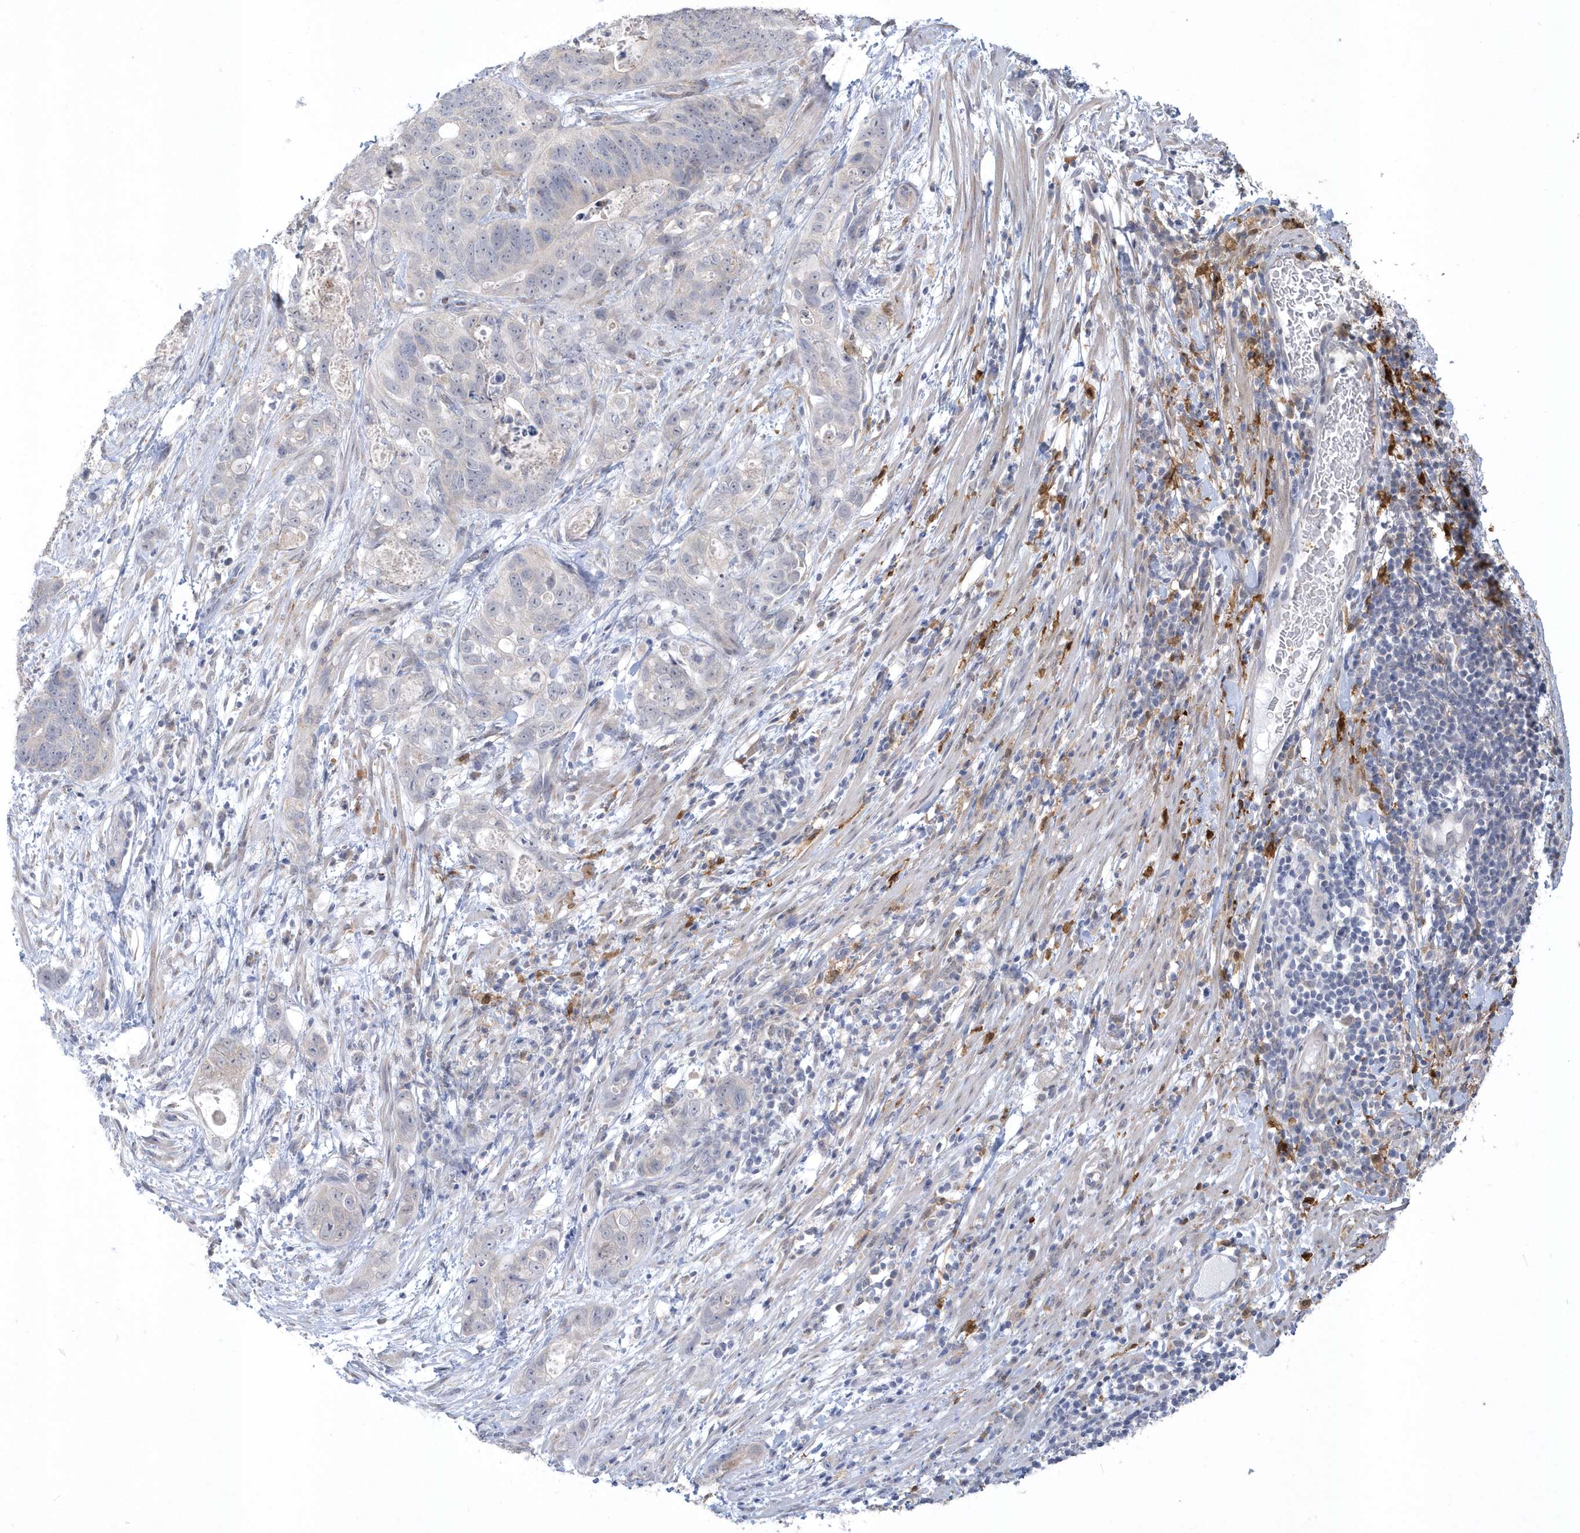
{"staining": {"intensity": "negative", "quantity": "none", "location": "none"}, "tissue": "stomach cancer", "cell_type": "Tumor cells", "image_type": "cancer", "snomed": [{"axis": "morphology", "description": "Normal tissue, NOS"}, {"axis": "morphology", "description": "Adenocarcinoma, NOS"}, {"axis": "topography", "description": "Stomach"}], "caption": "Tumor cells show no significant protein staining in stomach adenocarcinoma.", "gene": "TSPEAR", "patient": {"sex": "female", "age": 89}}